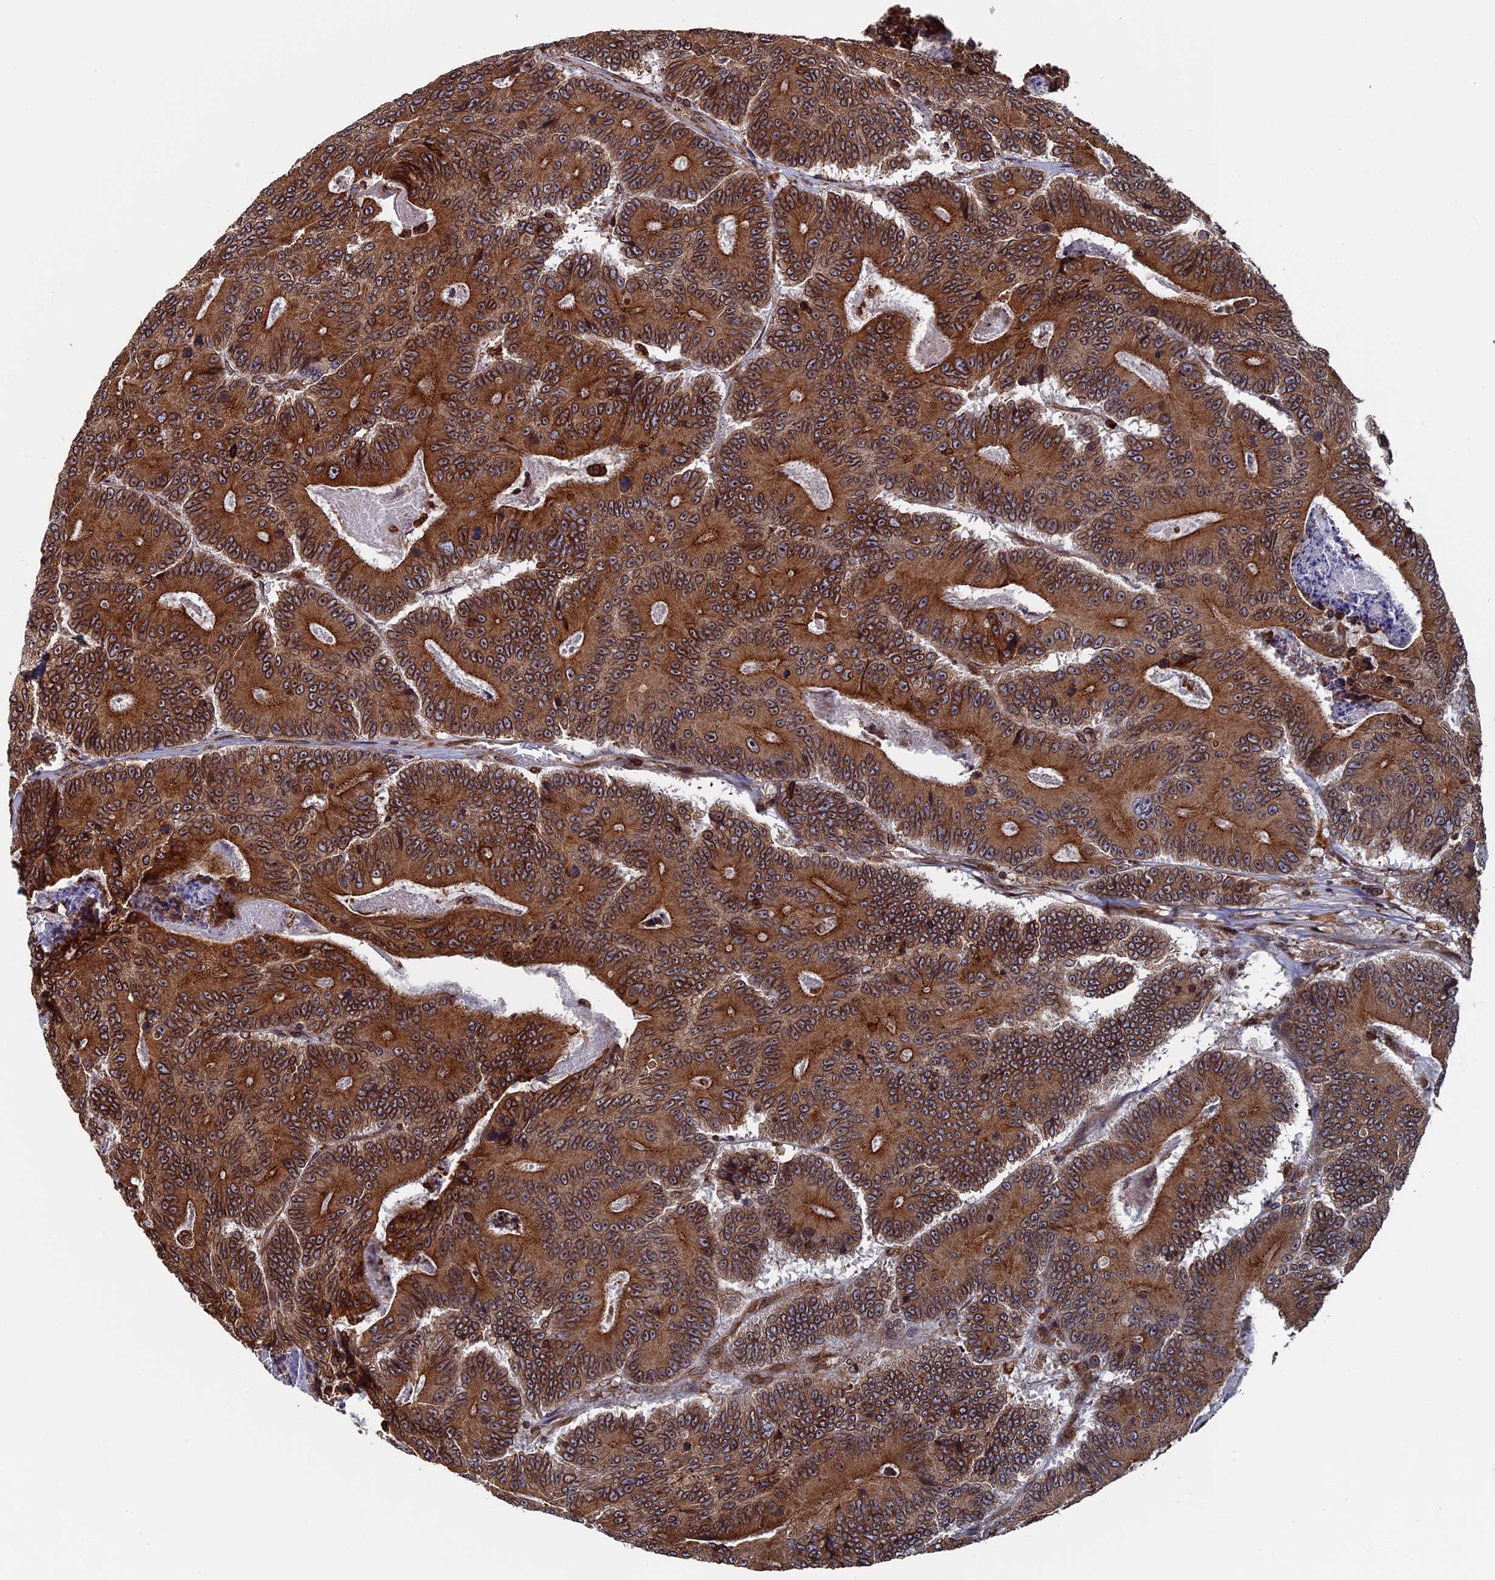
{"staining": {"intensity": "strong", "quantity": ">75%", "location": "cytoplasmic/membranous"}, "tissue": "colorectal cancer", "cell_type": "Tumor cells", "image_type": "cancer", "snomed": [{"axis": "morphology", "description": "Adenocarcinoma, NOS"}, {"axis": "topography", "description": "Colon"}], "caption": "Colorectal cancer stained with DAB (3,3'-diaminobenzidine) IHC shows high levels of strong cytoplasmic/membranous expression in approximately >75% of tumor cells.", "gene": "RPUSD1", "patient": {"sex": "male", "age": 83}}